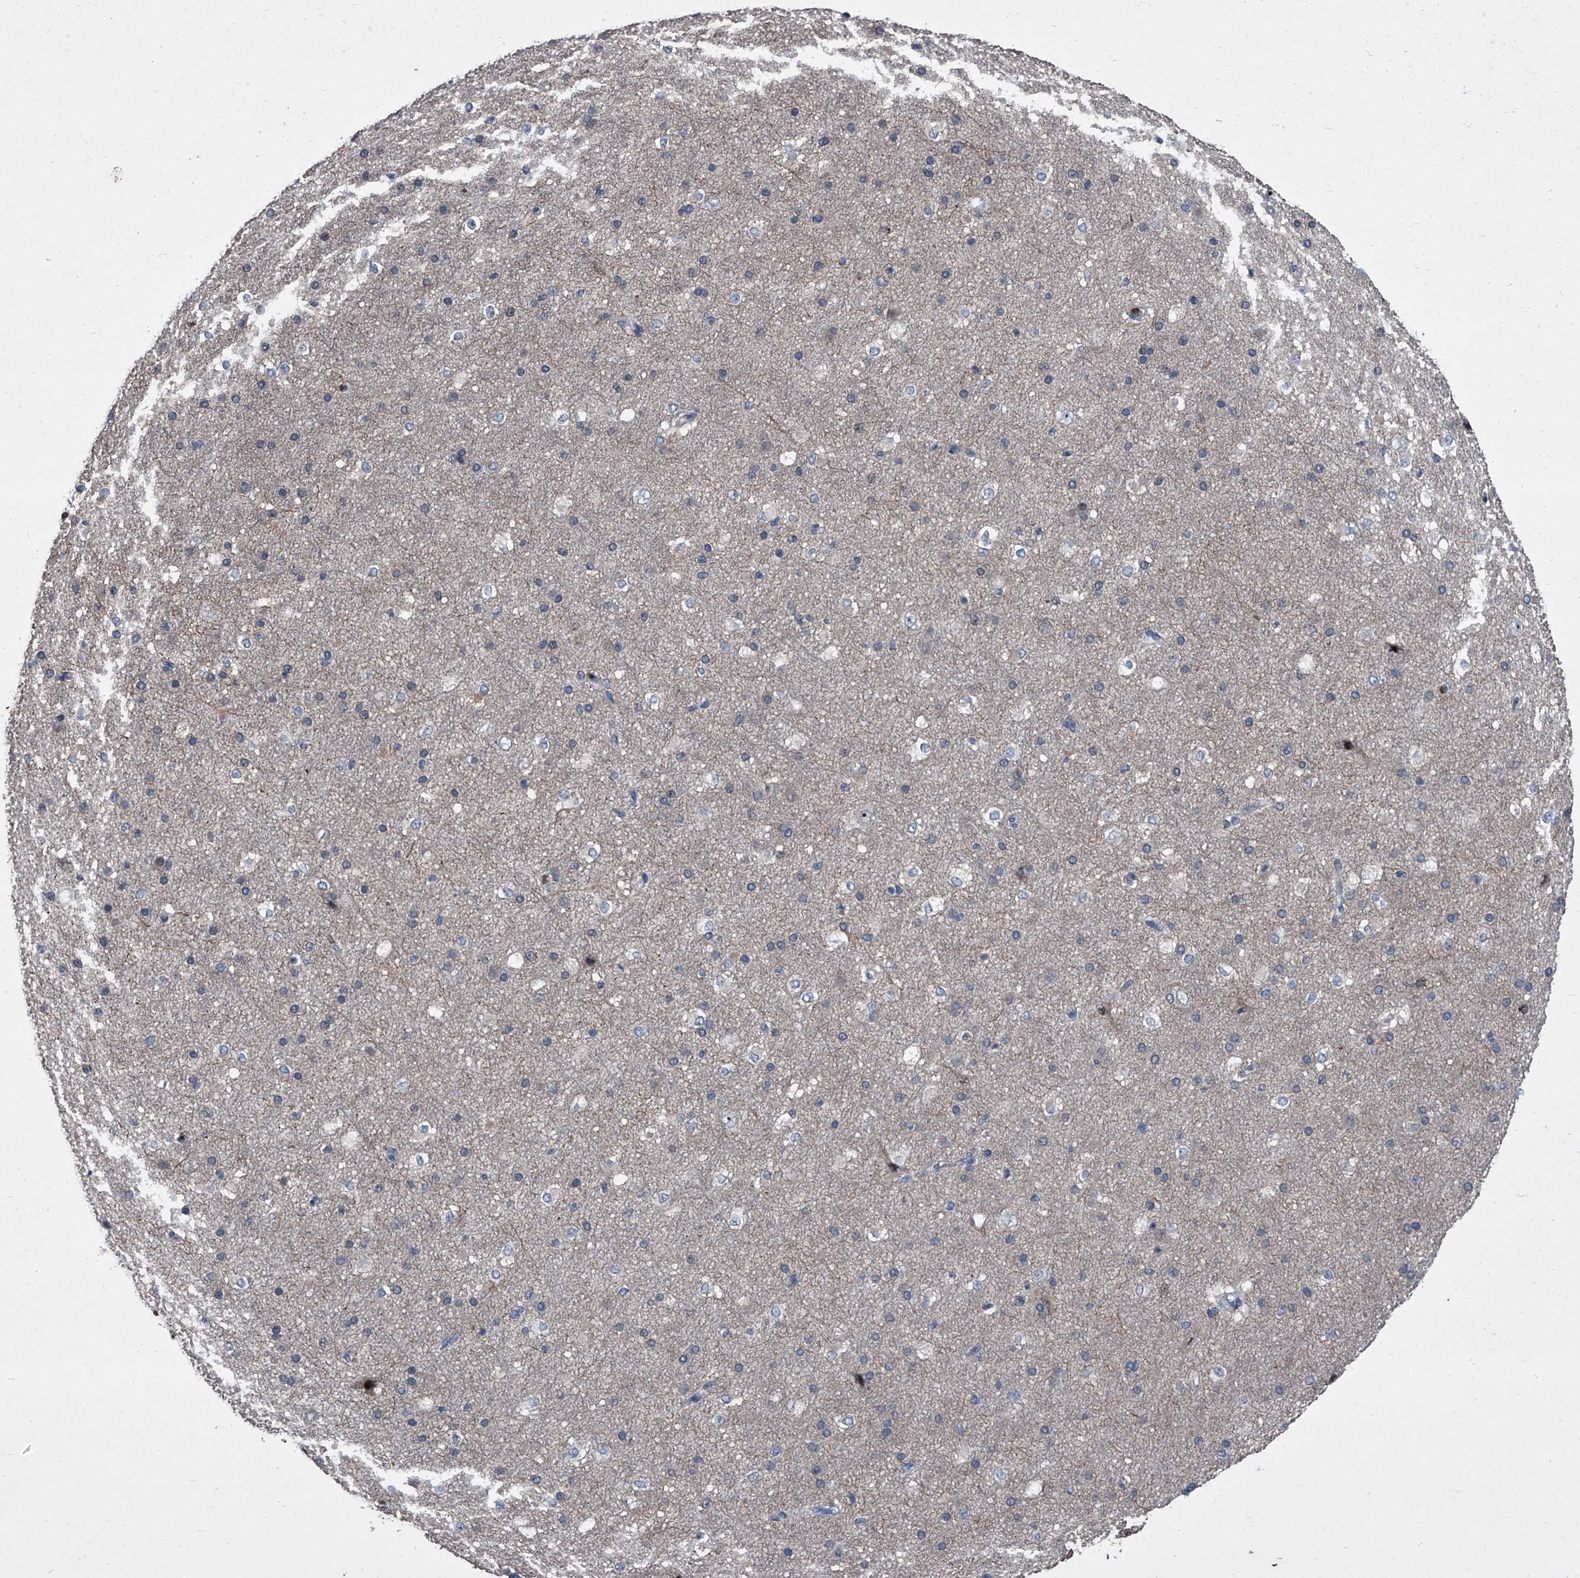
{"staining": {"intensity": "negative", "quantity": "none", "location": "none"}, "tissue": "cerebral cortex", "cell_type": "Endothelial cells", "image_type": "normal", "snomed": [{"axis": "morphology", "description": "Normal tissue, NOS"}, {"axis": "morphology", "description": "Developmental malformation"}, {"axis": "topography", "description": "Cerebral cortex"}], "caption": "Endothelial cells show no significant protein positivity in unremarkable cerebral cortex.", "gene": "CEP85L", "patient": {"sex": "female", "age": 30}}